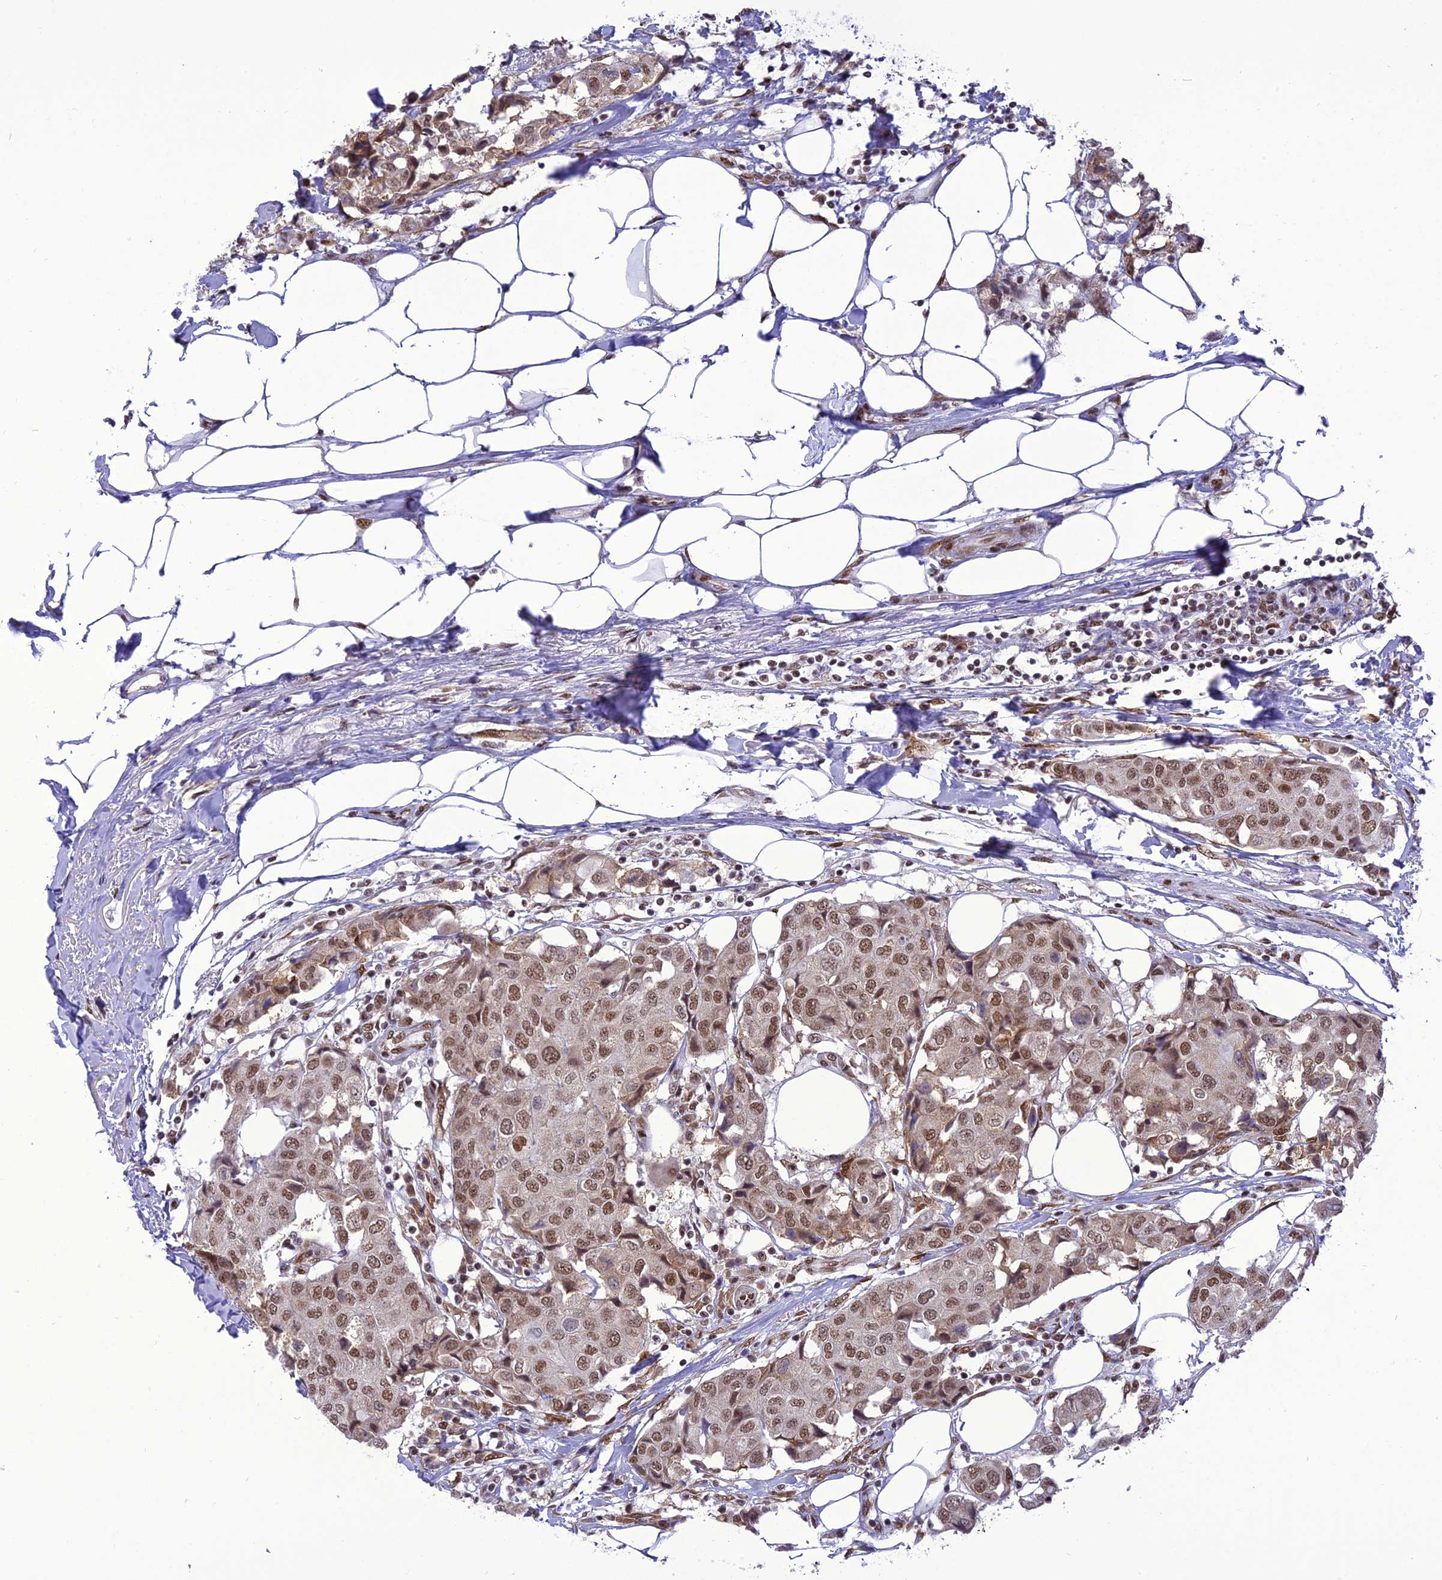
{"staining": {"intensity": "moderate", "quantity": ">75%", "location": "nuclear"}, "tissue": "breast cancer", "cell_type": "Tumor cells", "image_type": "cancer", "snomed": [{"axis": "morphology", "description": "Duct carcinoma"}, {"axis": "topography", "description": "Breast"}], "caption": "Intraductal carcinoma (breast) stained for a protein (brown) displays moderate nuclear positive expression in about >75% of tumor cells.", "gene": "DDX1", "patient": {"sex": "female", "age": 80}}